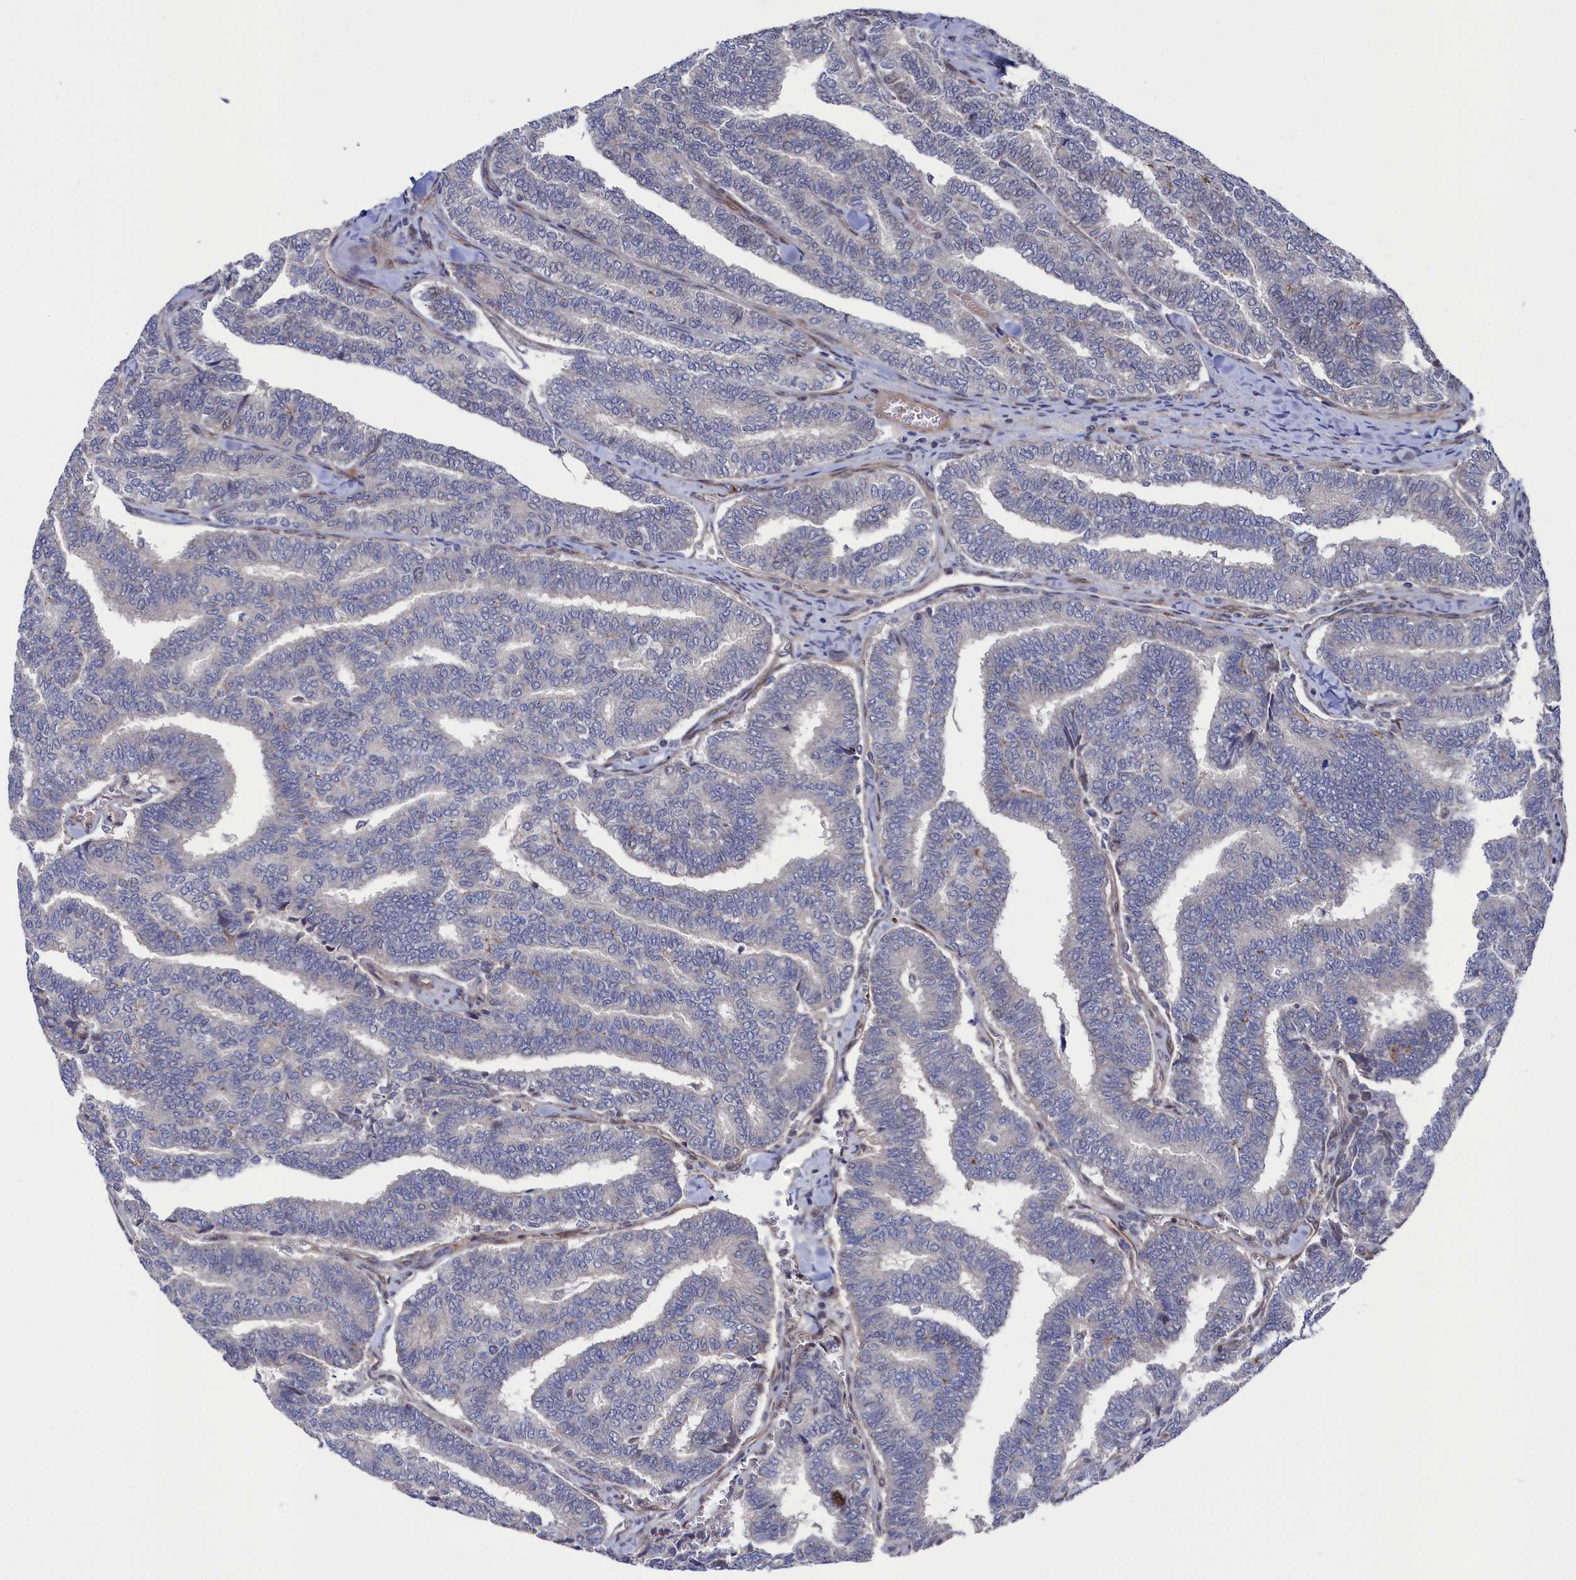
{"staining": {"intensity": "negative", "quantity": "none", "location": "none"}, "tissue": "thyroid cancer", "cell_type": "Tumor cells", "image_type": "cancer", "snomed": [{"axis": "morphology", "description": "Papillary adenocarcinoma, NOS"}, {"axis": "topography", "description": "Thyroid gland"}], "caption": "Immunohistochemistry histopathology image of neoplastic tissue: papillary adenocarcinoma (thyroid) stained with DAB reveals no significant protein expression in tumor cells.", "gene": "ZNF891", "patient": {"sex": "female", "age": 35}}